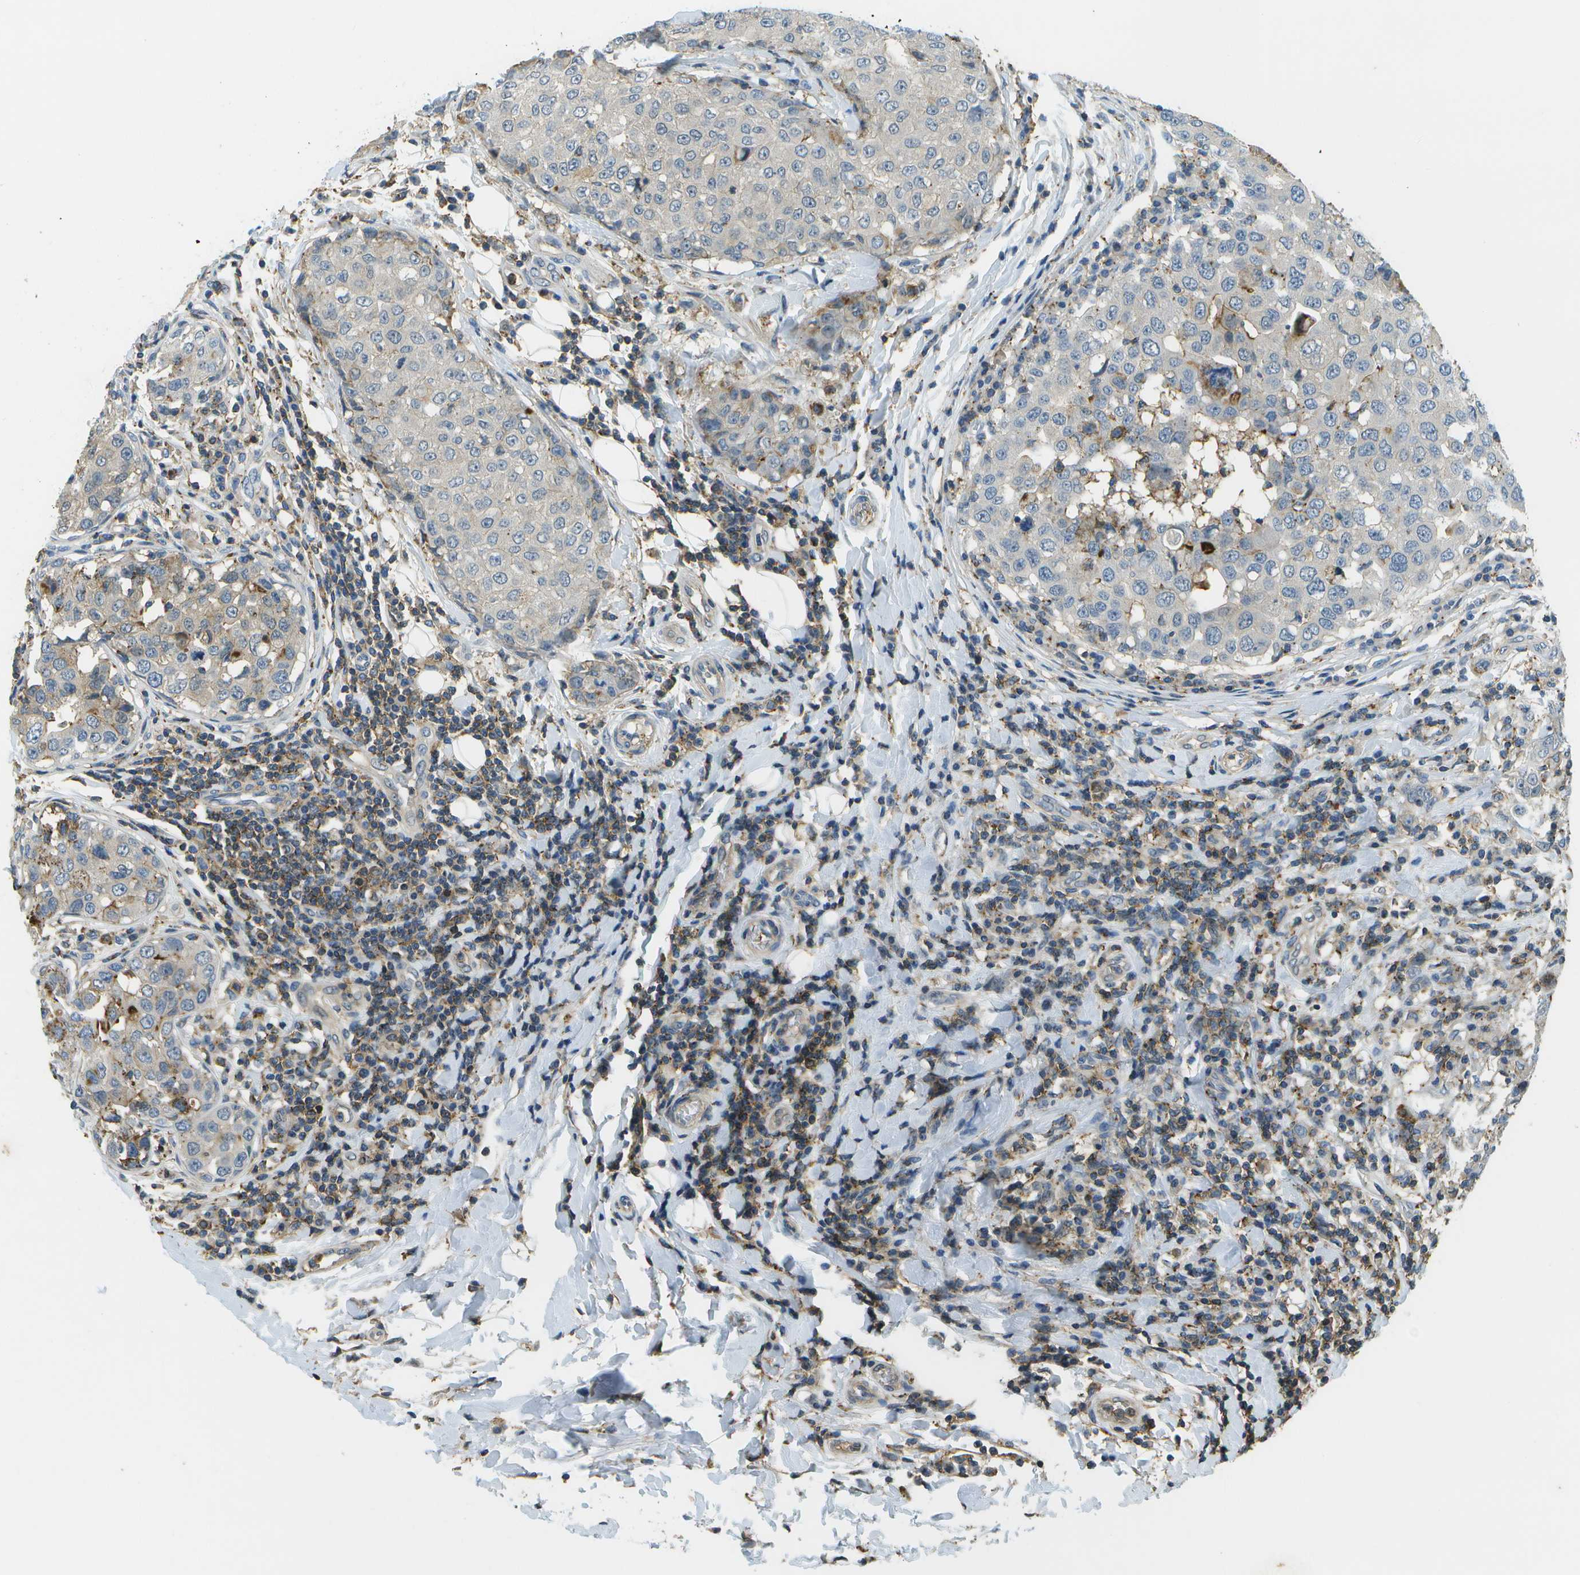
{"staining": {"intensity": "moderate", "quantity": "<25%", "location": "cytoplasmic/membranous"}, "tissue": "breast cancer", "cell_type": "Tumor cells", "image_type": "cancer", "snomed": [{"axis": "morphology", "description": "Duct carcinoma"}, {"axis": "topography", "description": "Breast"}], "caption": "This is an image of IHC staining of intraductal carcinoma (breast), which shows moderate staining in the cytoplasmic/membranous of tumor cells.", "gene": "LRRC66", "patient": {"sex": "female", "age": 27}}